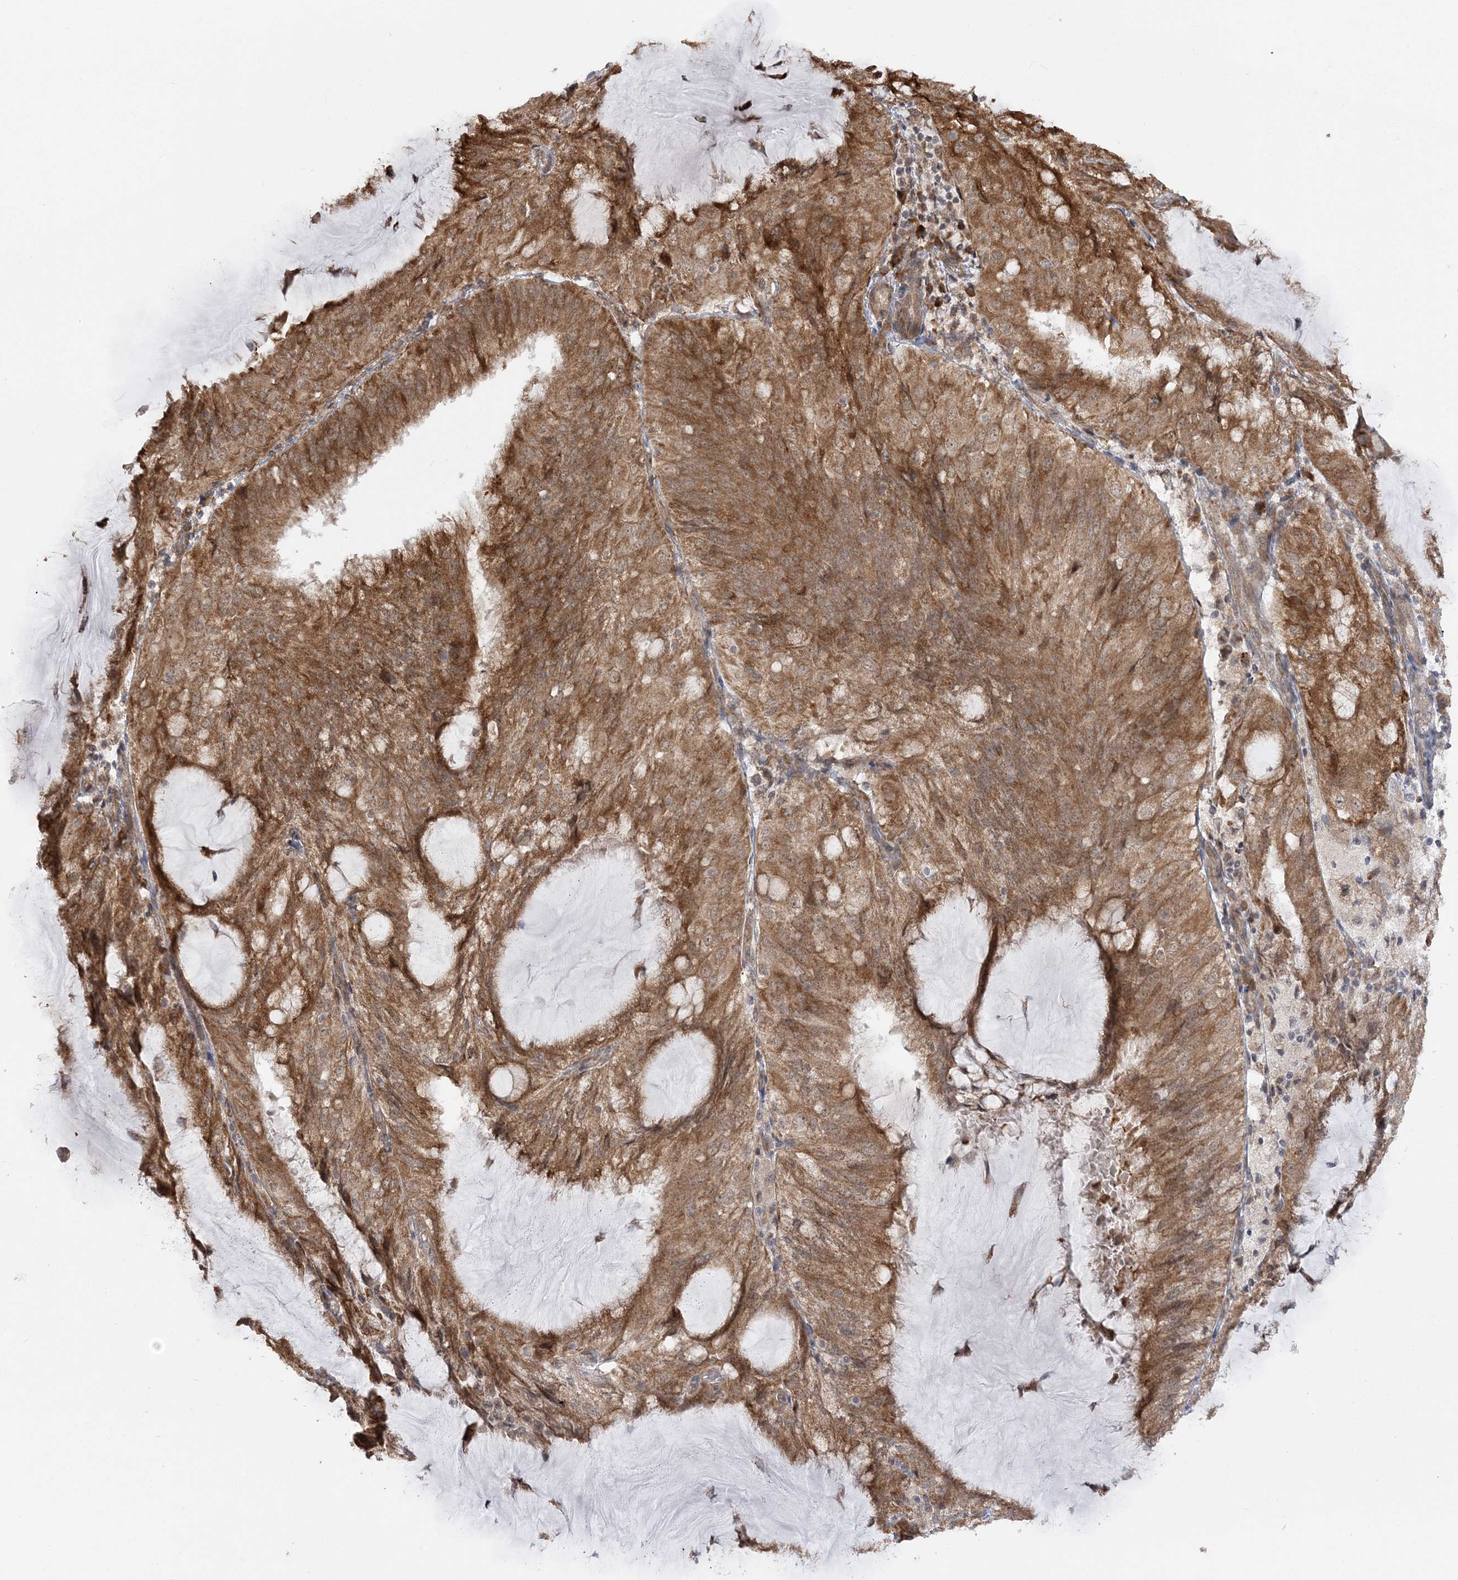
{"staining": {"intensity": "moderate", "quantity": ">75%", "location": "cytoplasmic/membranous"}, "tissue": "endometrial cancer", "cell_type": "Tumor cells", "image_type": "cancer", "snomed": [{"axis": "morphology", "description": "Adenocarcinoma, NOS"}, {"axis": "topography", "description": "Endometrium"}], "caption": "Human endometrial cancer stained with a brown dye displays moderate cytoplasmic/membranous positive positivity in approximately >75% of tumor cells.", "gene": "MRPL47", "patient": {"sex": "female", "age": 81}}